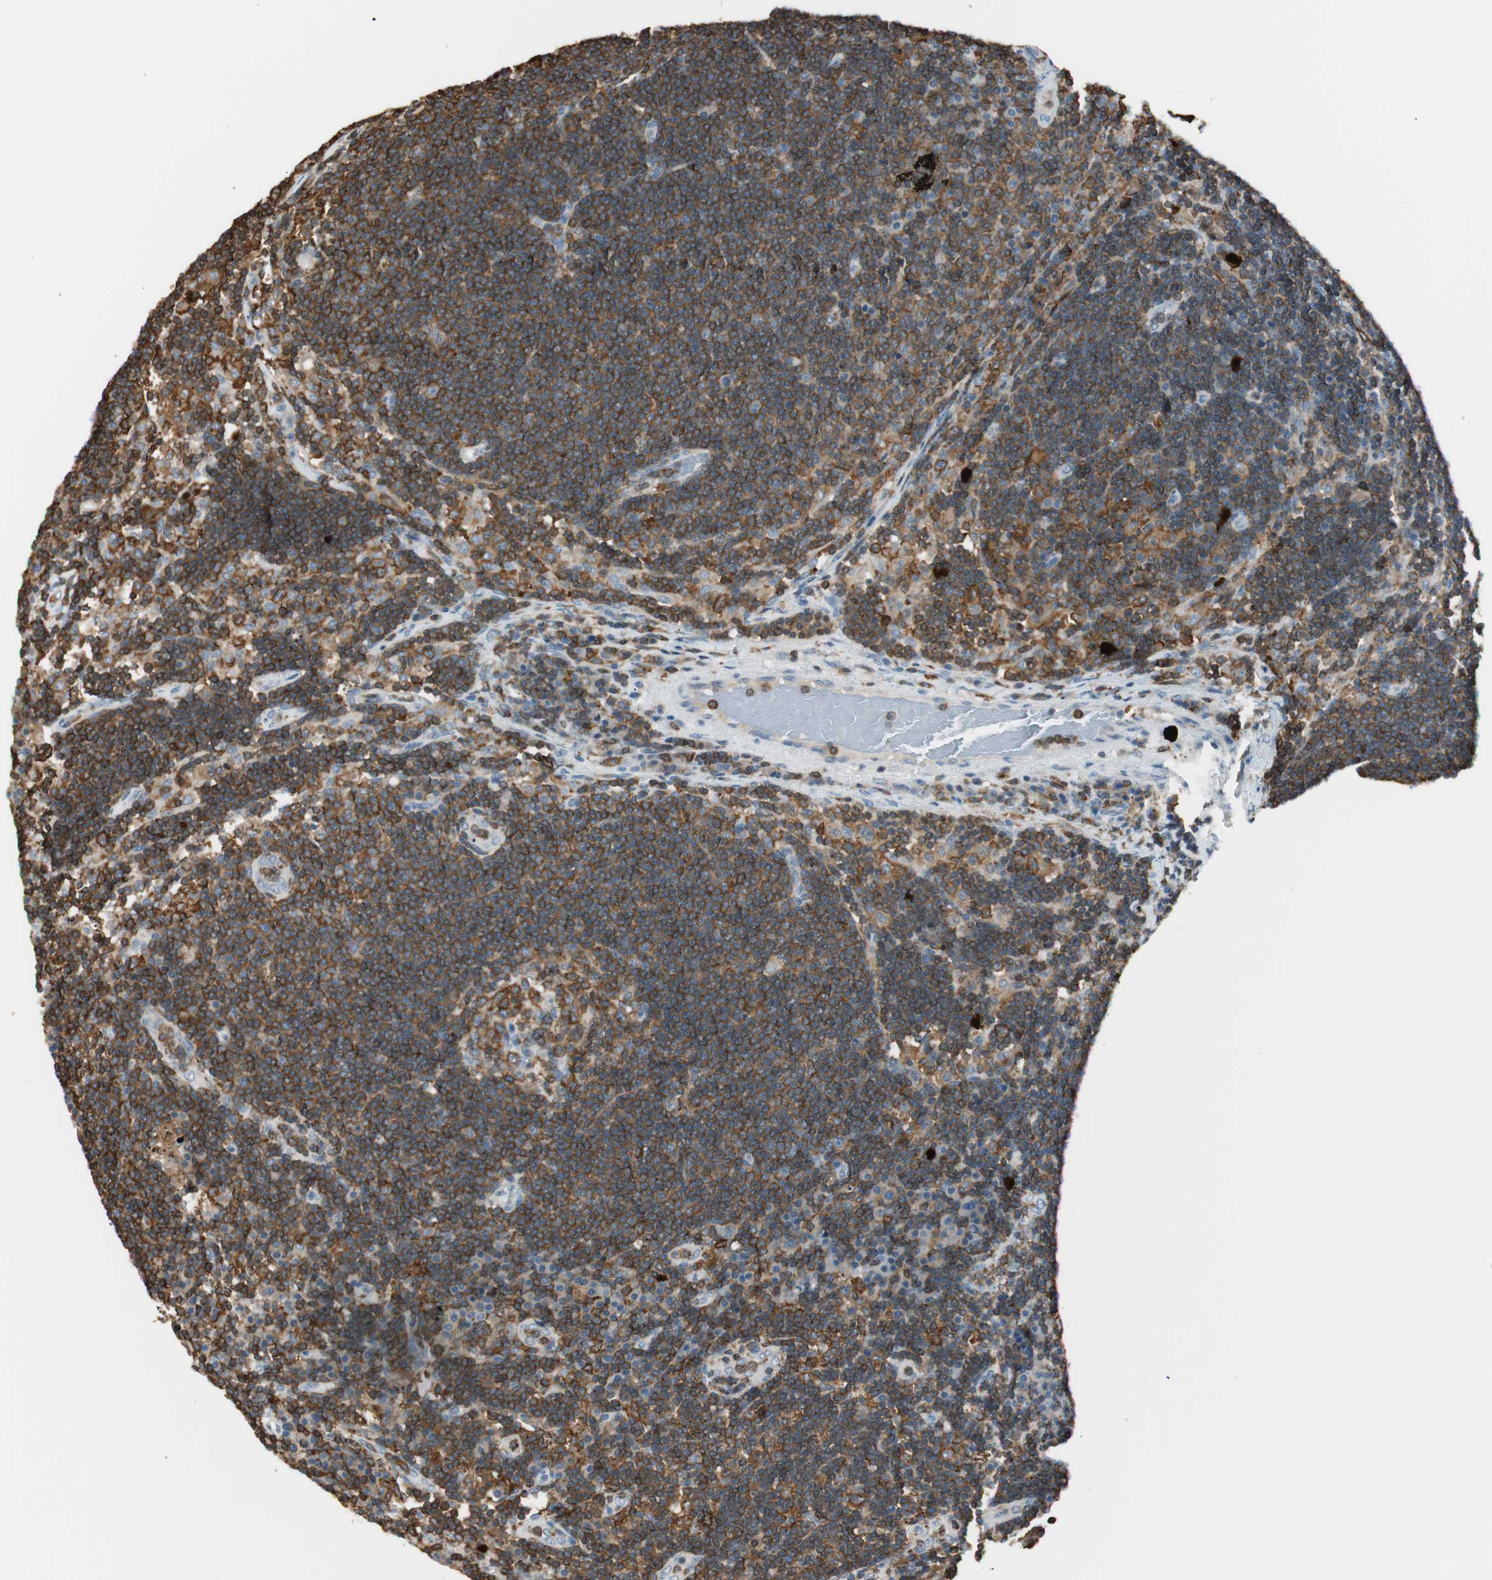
{"staining": {"intensity": "moderate", "quantity": ">75%", "location": "cytoplasmic/membranous"}, "tissue": "lymph node", "cell_type": "Germinal center cells", "image_type": "normal", "snomed": [{"axis": "morphology", "description": "Normal tissue, NOS"}, {"axis": "morphology", "description": "Squamous cell carcinoma, metastatic, NOS"}, {"axis": "topography", "description": "Lymph node"}], "caption": "This is a photomicrograph of immunohistochemistry (IHC) staining of normal lymph node, which shows moderate positivity in the cytoplasmic/membranous of germinal center cells.", "gene": "HPGD", "patient": {"sex": "female", "age": 53}}